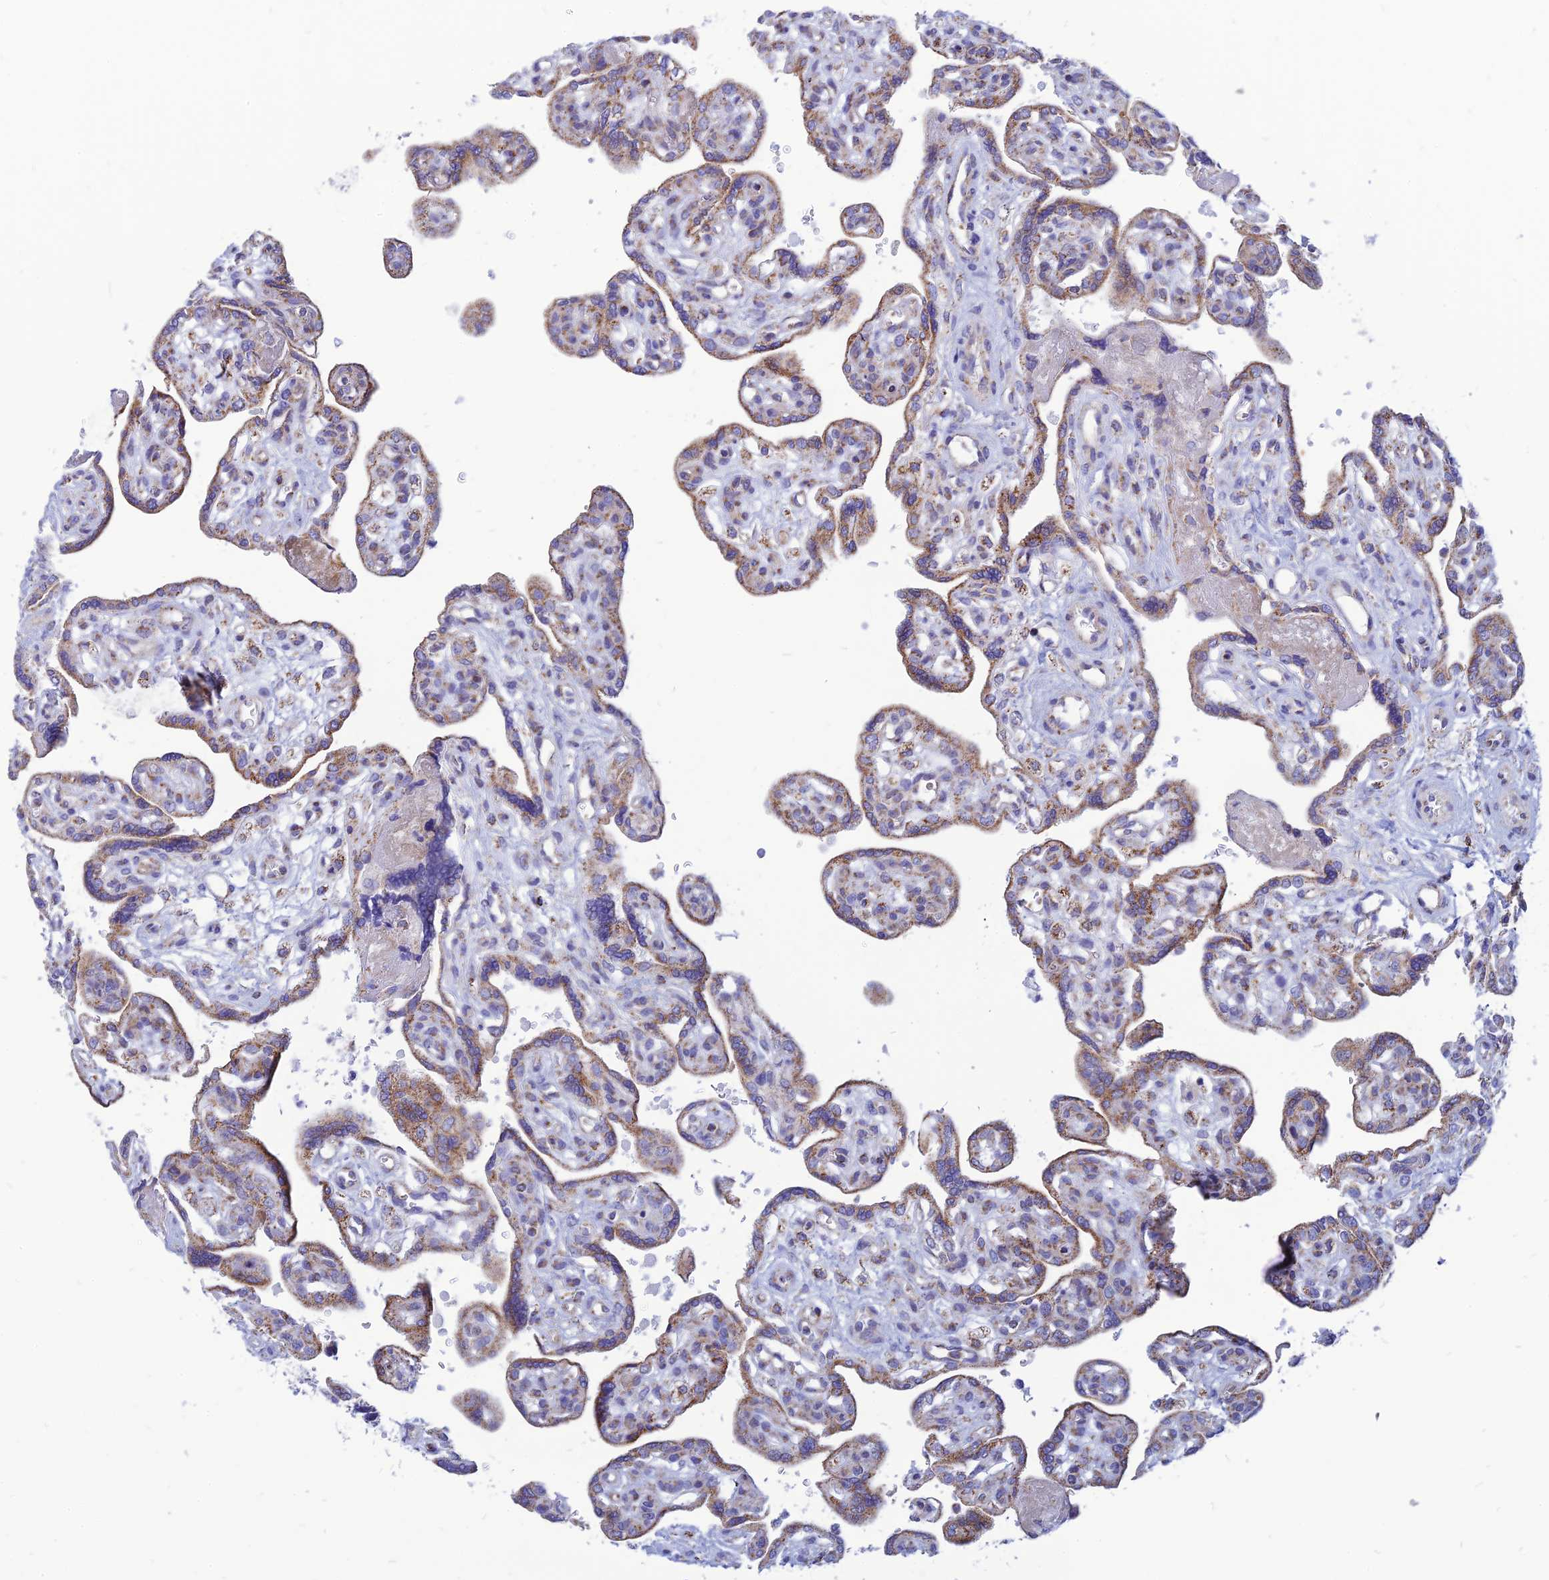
{"staining": {"intensity": "moderate", "quantity": "25%-75%", "location": "cytoplasmic/membranous"}, "tissue": "placenta", "cell_type": "Trophoblastic cells", "image_type": "normal", "snomed": [{"axis": "morphology", "description": "Normal tissue, NOS"}, {"axis": "topography", "description": "Placenta"}], "caption": "Trophoblastic cells reveal moderate cytoplasmic/membranous positivity in about 25%-75% of cells in benign placenta. The staining was performed using DAB, with brown indicating positive protein expression. Nuclei are stained blue with hematoxylin.", "gene": "PACC1", "patient": {"sex": "female", "age": 39}}